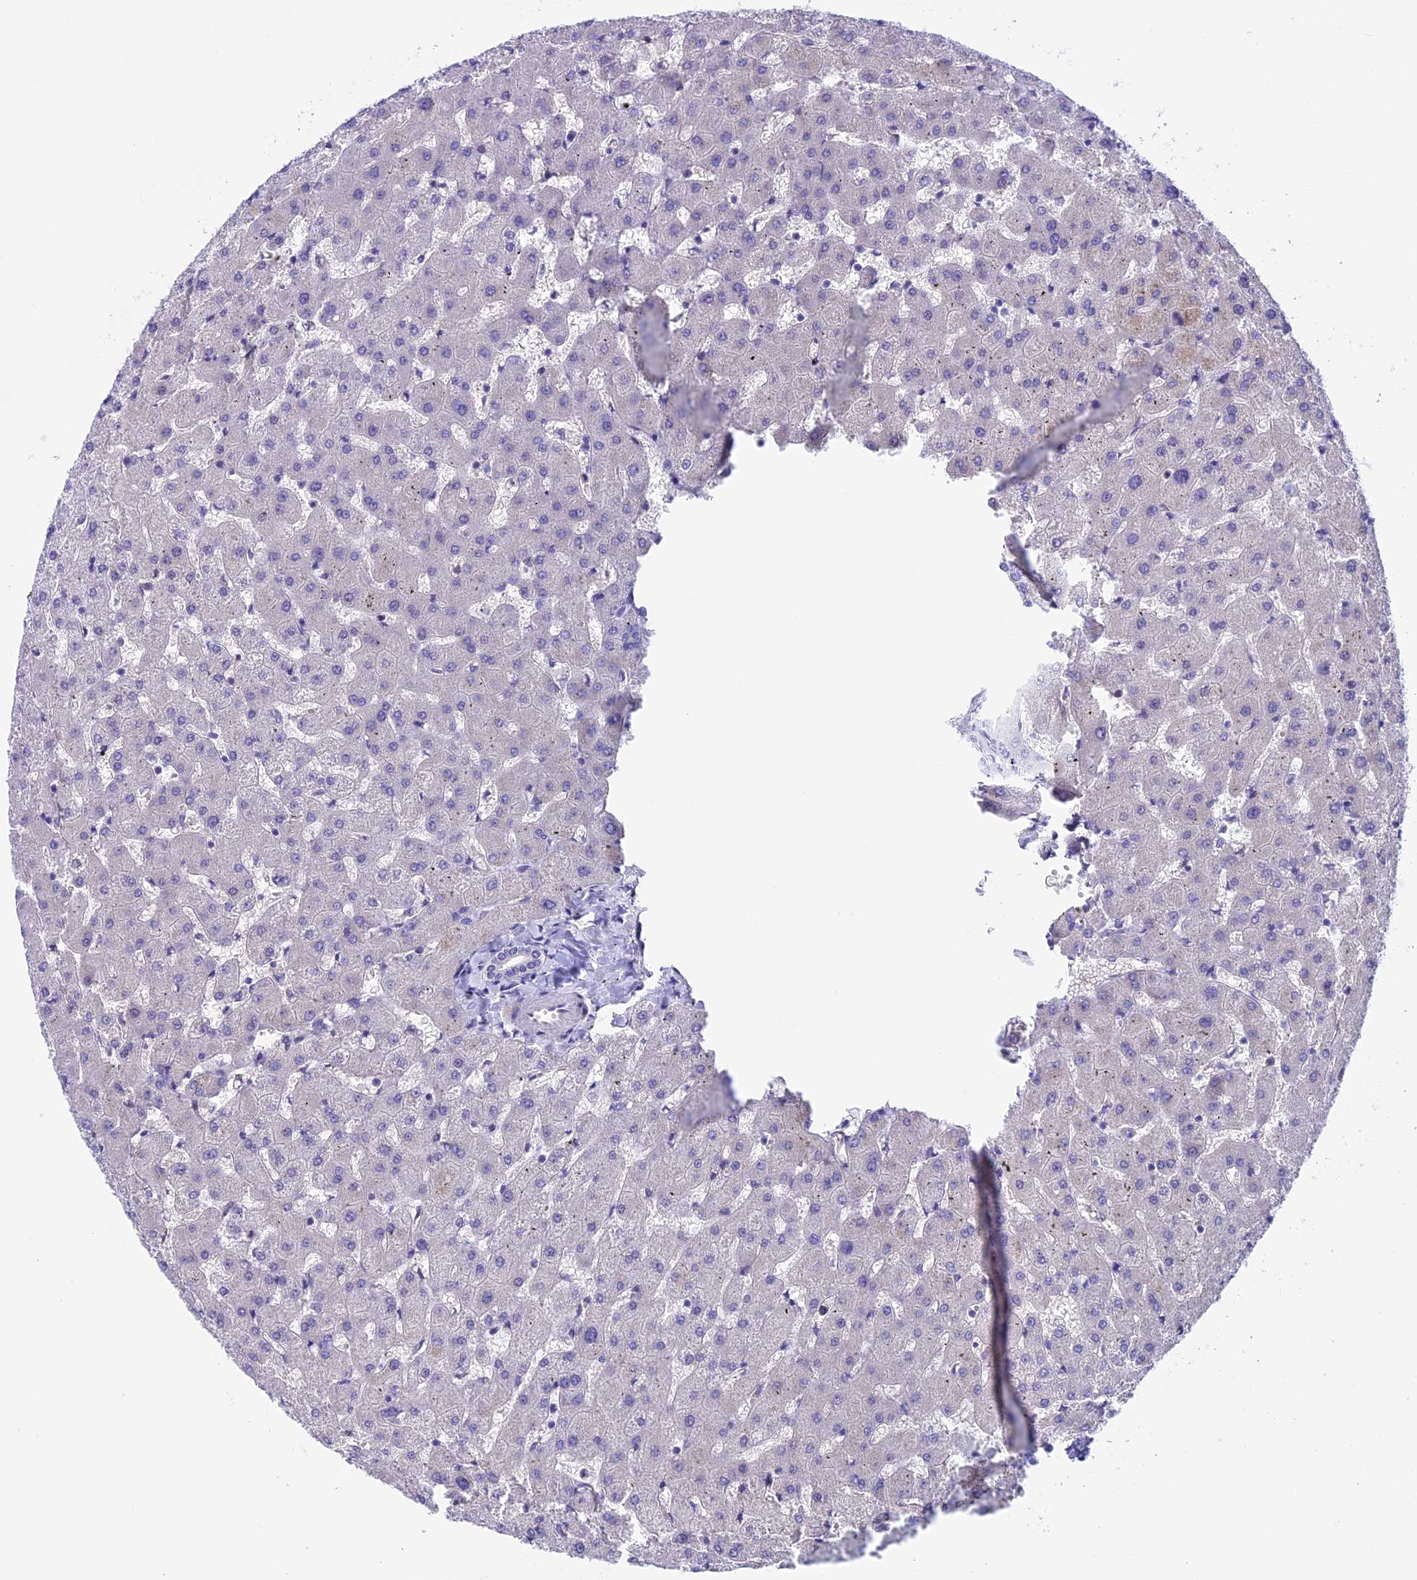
{"staining": {"intensity": "negative", "quantity": "none", "location": "none"}, "tissue": "liver", "cell_type": "Cholangiocytes", "image_type": "normal", "snomed": [{"axis": "morphology", "description": "Normal tissue, NOS"}, {"axis": "topography", "description": "Liver"}], "caption": "Immunohistochemistry (IHC) photomicrograph of unremarkable liver: human liver stained with DAB (3,3'-diaminobenzidine) shows no significant protein staining in cholangiocytes.", "gene": "IGSF6", "patient": {"sex": "female", "age": 63}}